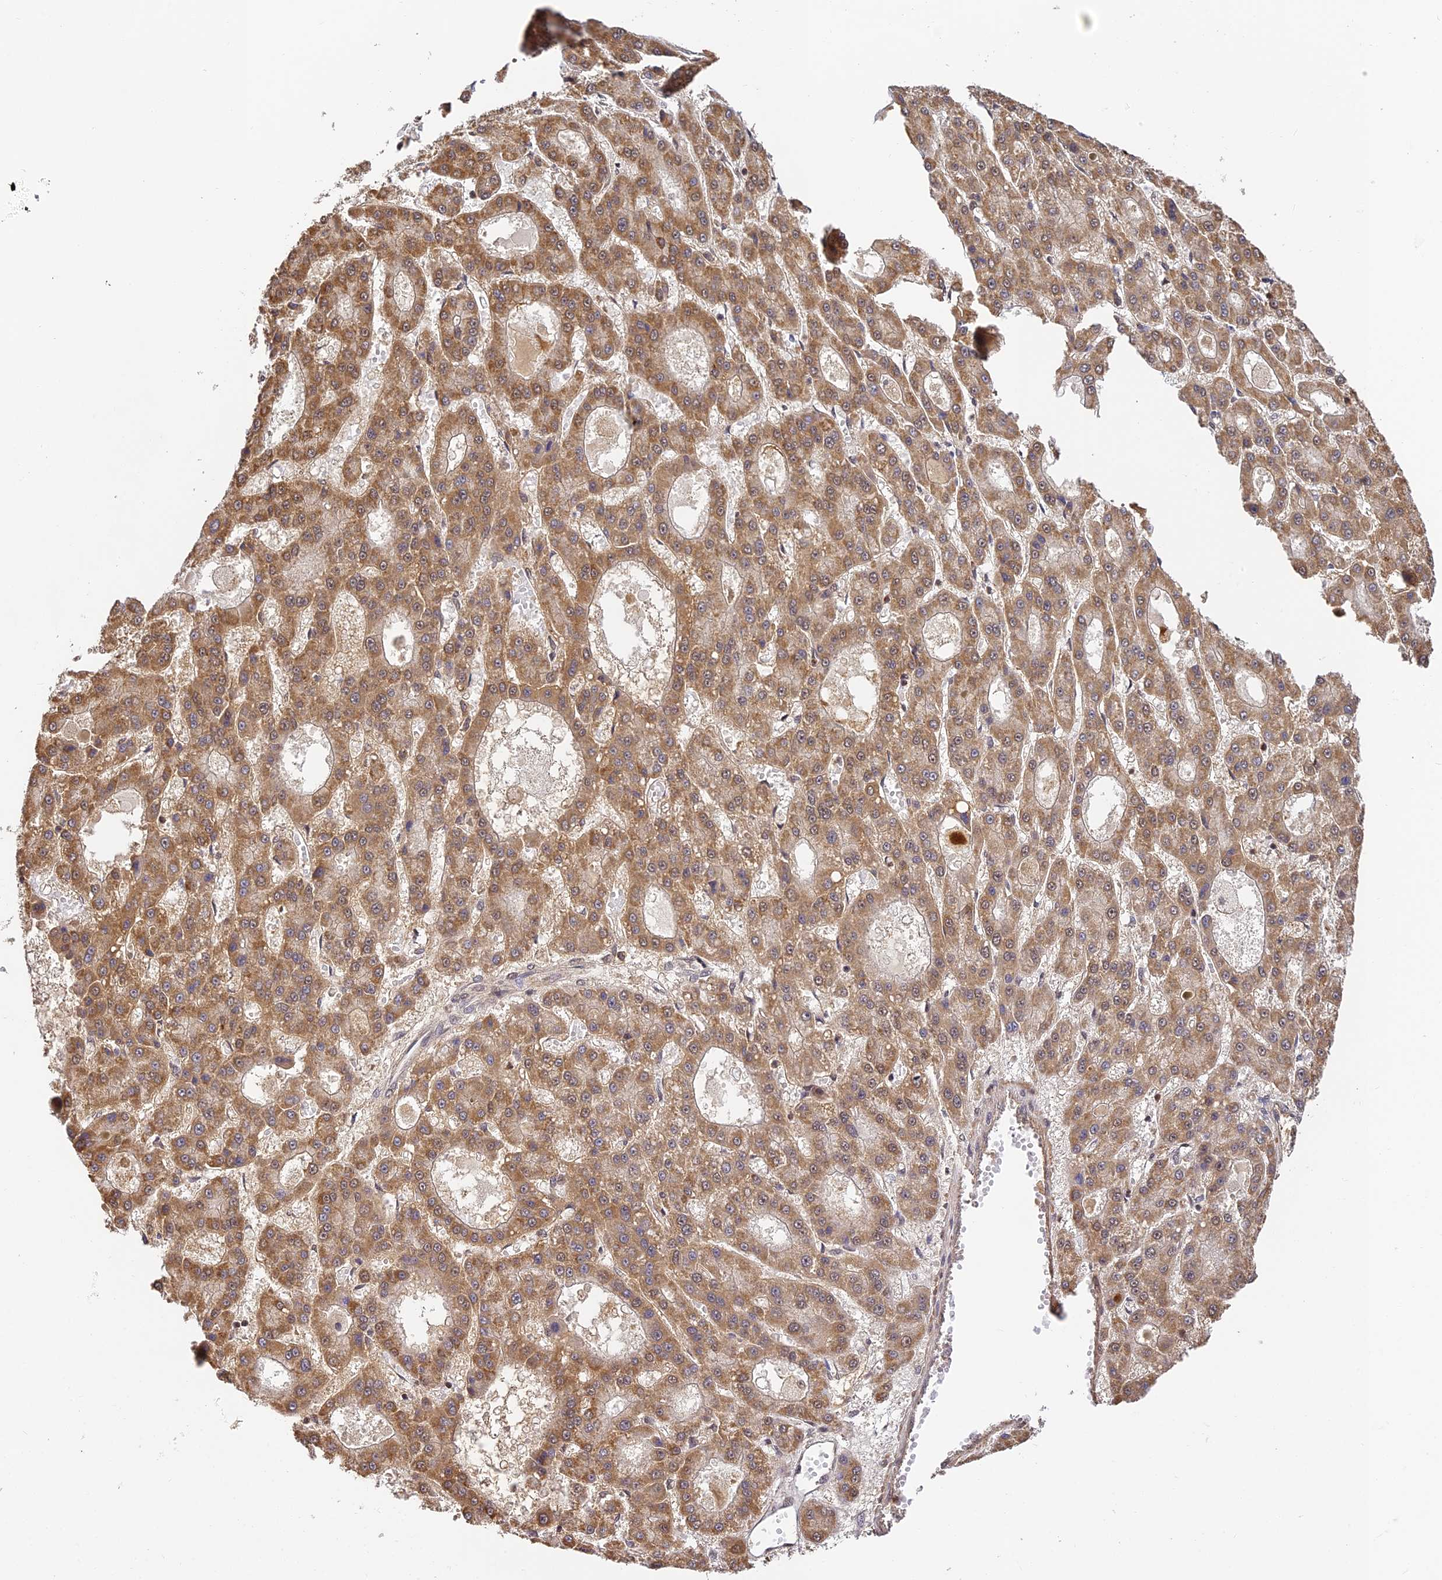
{"staining": {"intensity": "moderate", "quantity": ">75%", "location": "cytoplasmic/membranous"}, "tissue": "liver cancer", "cell_type": "Tumor cells", "image_type": "cancer", "snomed": [{"axis": "morphology", "description": "Carcinoma, Hepatocellular, NOS"}, {"axis": "topography", "description": "Liver"}], "caption": "This histopathology image reveals immunohistochemistry (IHC) staining of liver cancer, with medium moderate cytoplasmic/membranous positivity in about >75% of tumor cells.", "gene": "ZNF443", "patient": {"sex": "male", "age": 70}}